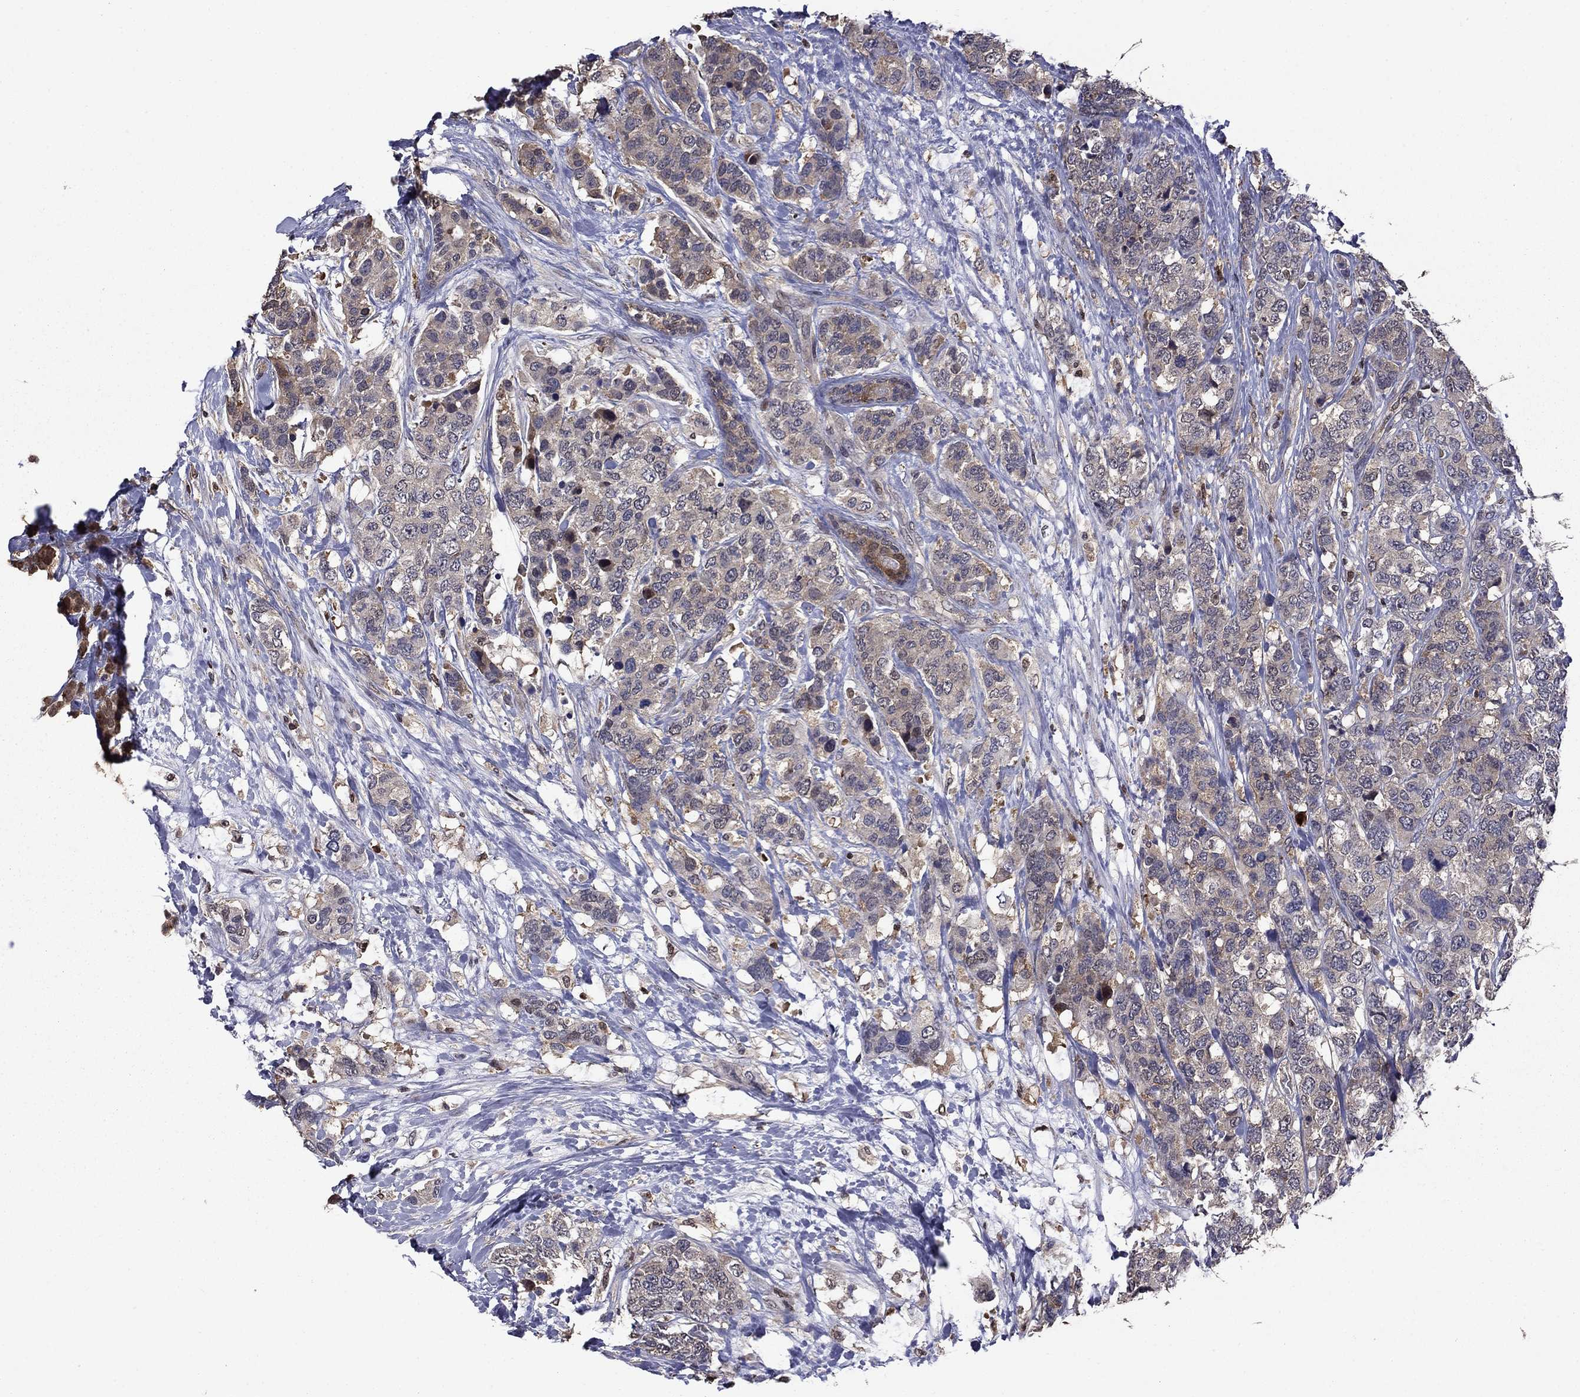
{"staining": {"intensity": "weak", "quantity": "25%-75%", "location": "cytoplasmic/membranous"}, "tissue": "breast cancer", "cell_type": "Tumor cells", "image_type": "cancer", "snomed": [{"axis": "morphology", "description": "Lobular carcinoma"}, {"axis": "topography", "description": "Breast"}], "caption": "Protein expression analysis of breast cancer (lobular carcinoma) demonstrates weak cytoplasmic/membranous staining in about 25%-75% of tumor cells.", "gene": "APPBP2", "patient": {"sex": "female", "age": 59}}